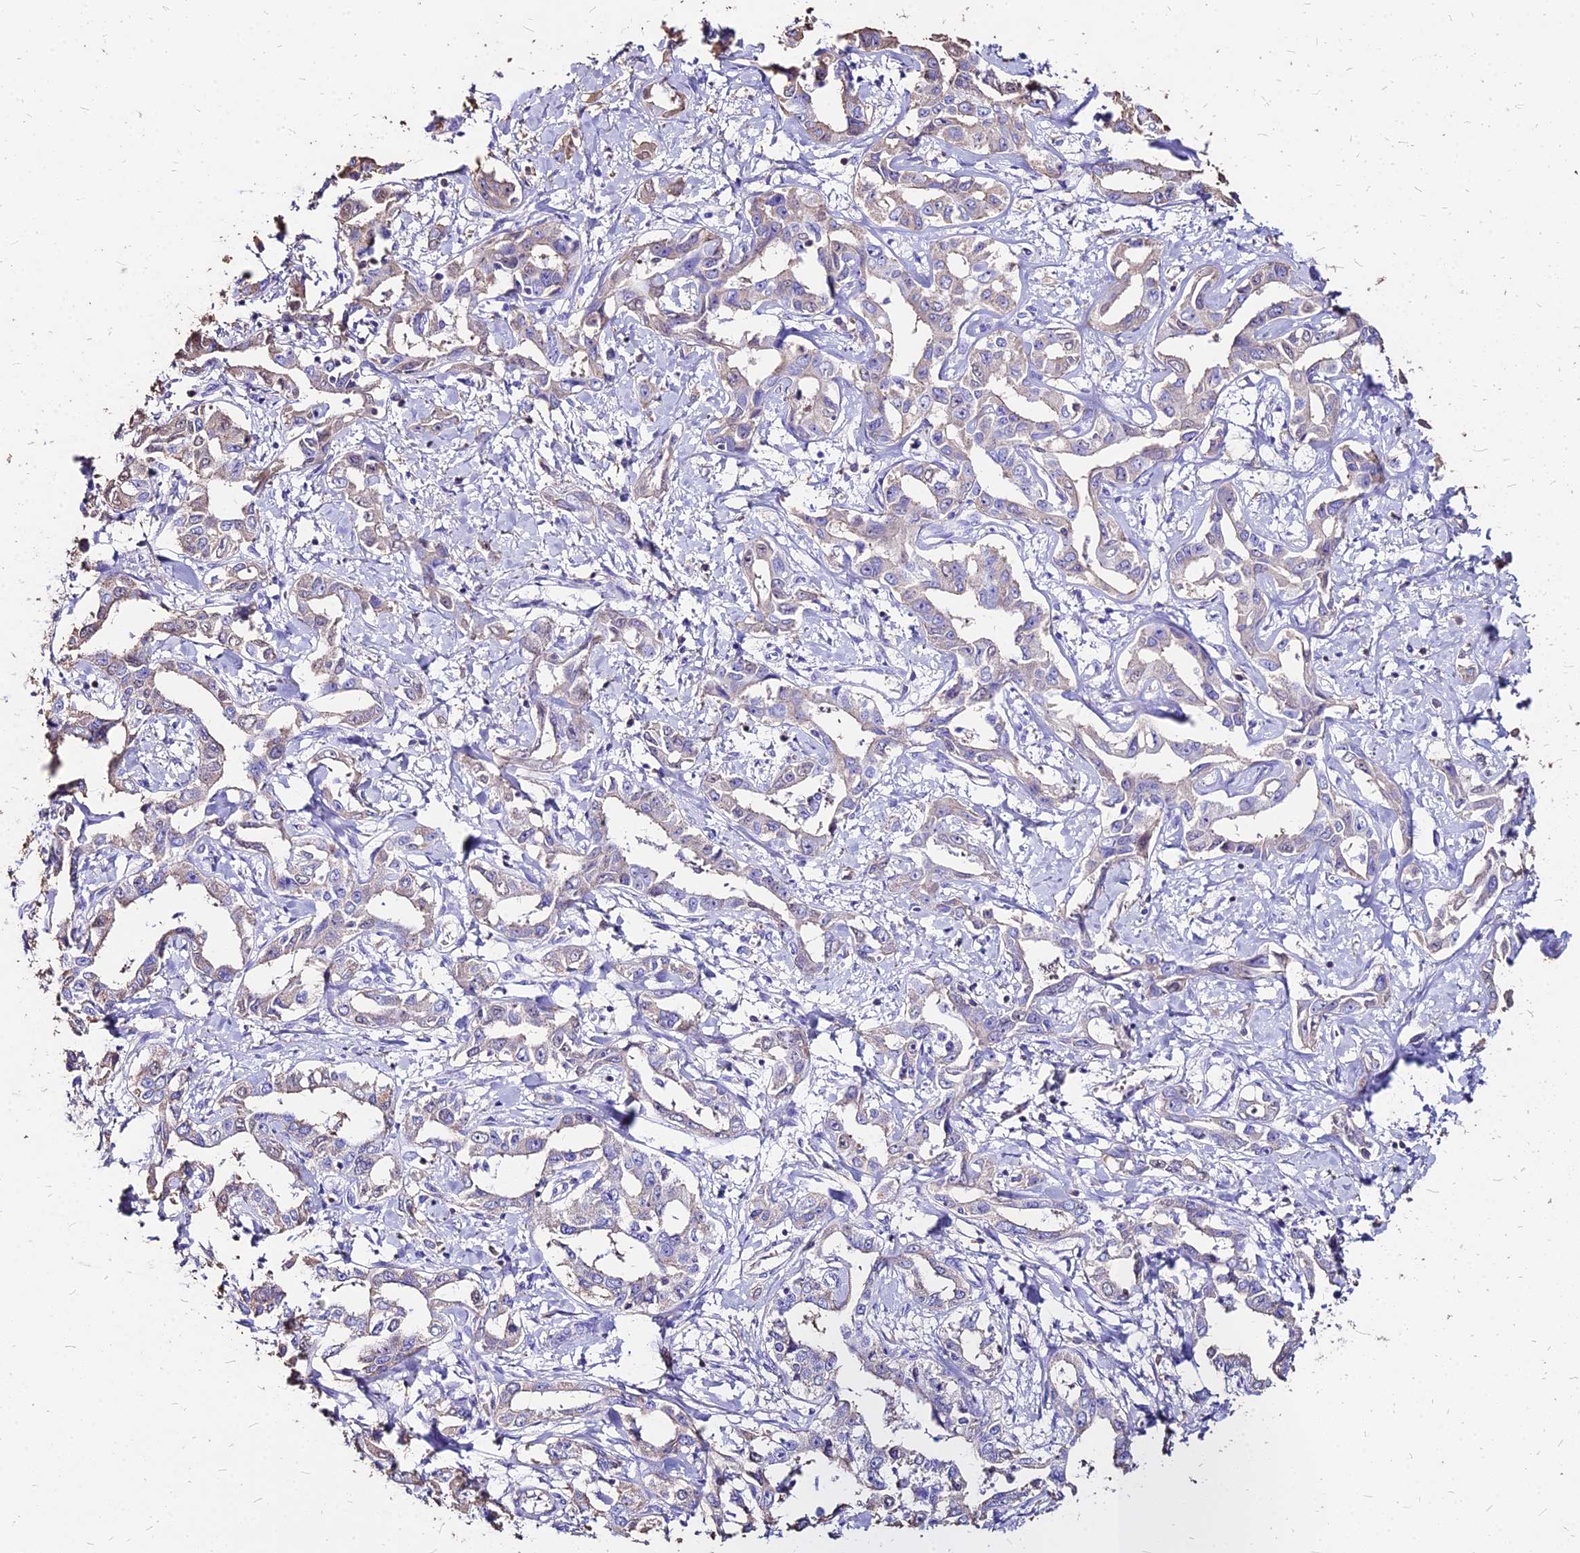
{"staining": {"intensity": "weak", "quantity": "<25%", "location": "cytoplasmic/membranous"}, "tissue": "liver cancer", "cell_type": "Tumor cells", "image_type": "cancer", "snomed": [{"axis": "morphology", "description": "Cholangiocarcinoma"}, {"axis": "topography", "description": "Liver"}], "caption": "Cholangiocarcinoma (liver) was stained to show a protein in brown. There is no significant positivity in tumor cells.", "gene": "NME5", "patient": {"sex": "male", "age": 59}}